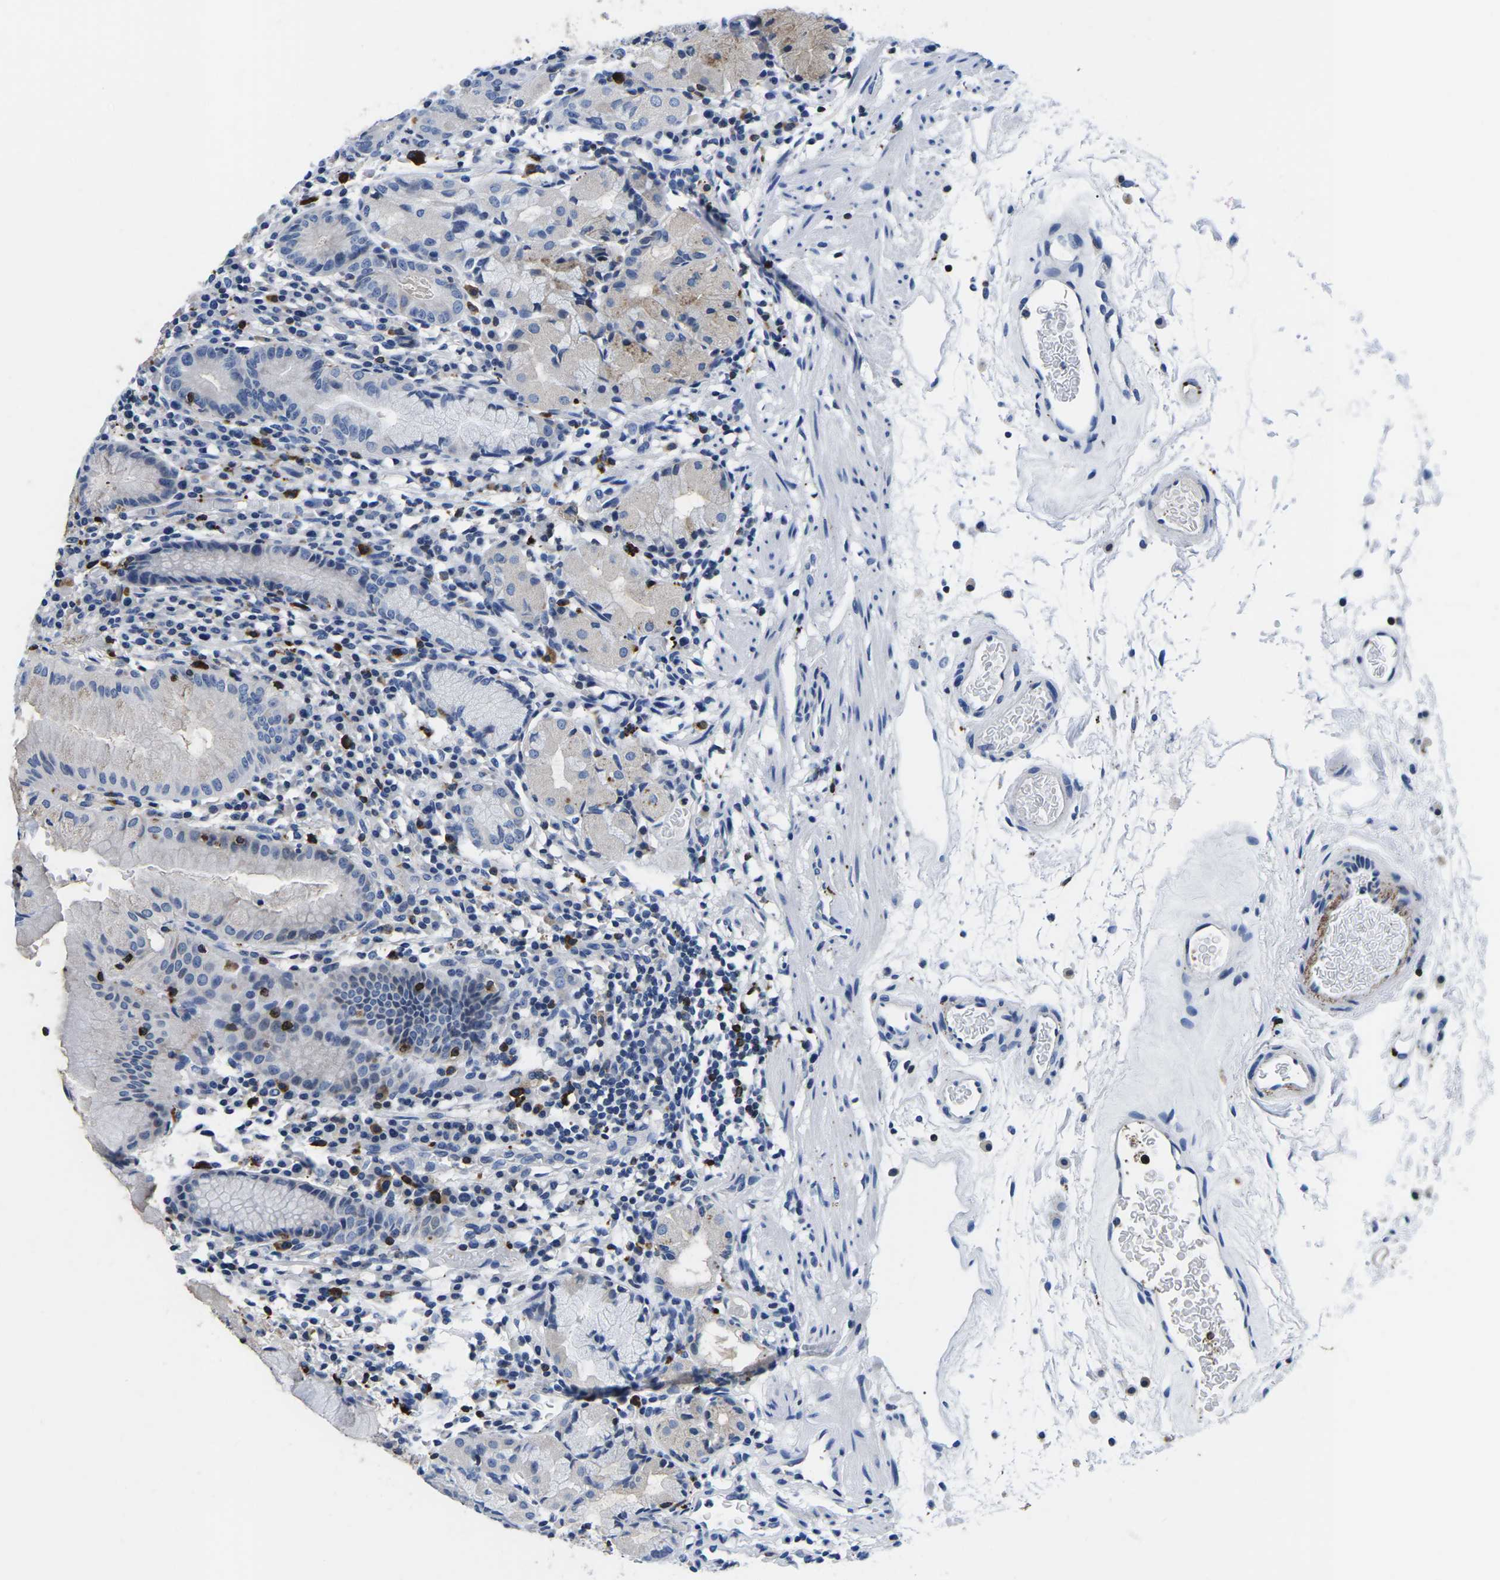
{"staining": {"intensity": "moderate", "quantity": "<25%", "location": "cytoplasmic/membranous"}, "tissue": "stomach", "cell_type": "Glandular cells", "image_type": "normal", "snomed": [{"axis": "morphology", "description": "Normal tissue, NOS"}, {"axis": "topography", "description": "Stomach"}, {"axis": "topography", "description": "Stomach, lower"}], "caption": "A brown stain highlights moderate cytoplasmic/membranous positivity of a protein in glandular cells of unremarkable human stomach.", "gene": "CTSW", "patient": {"sex": "female", "age": 75}}